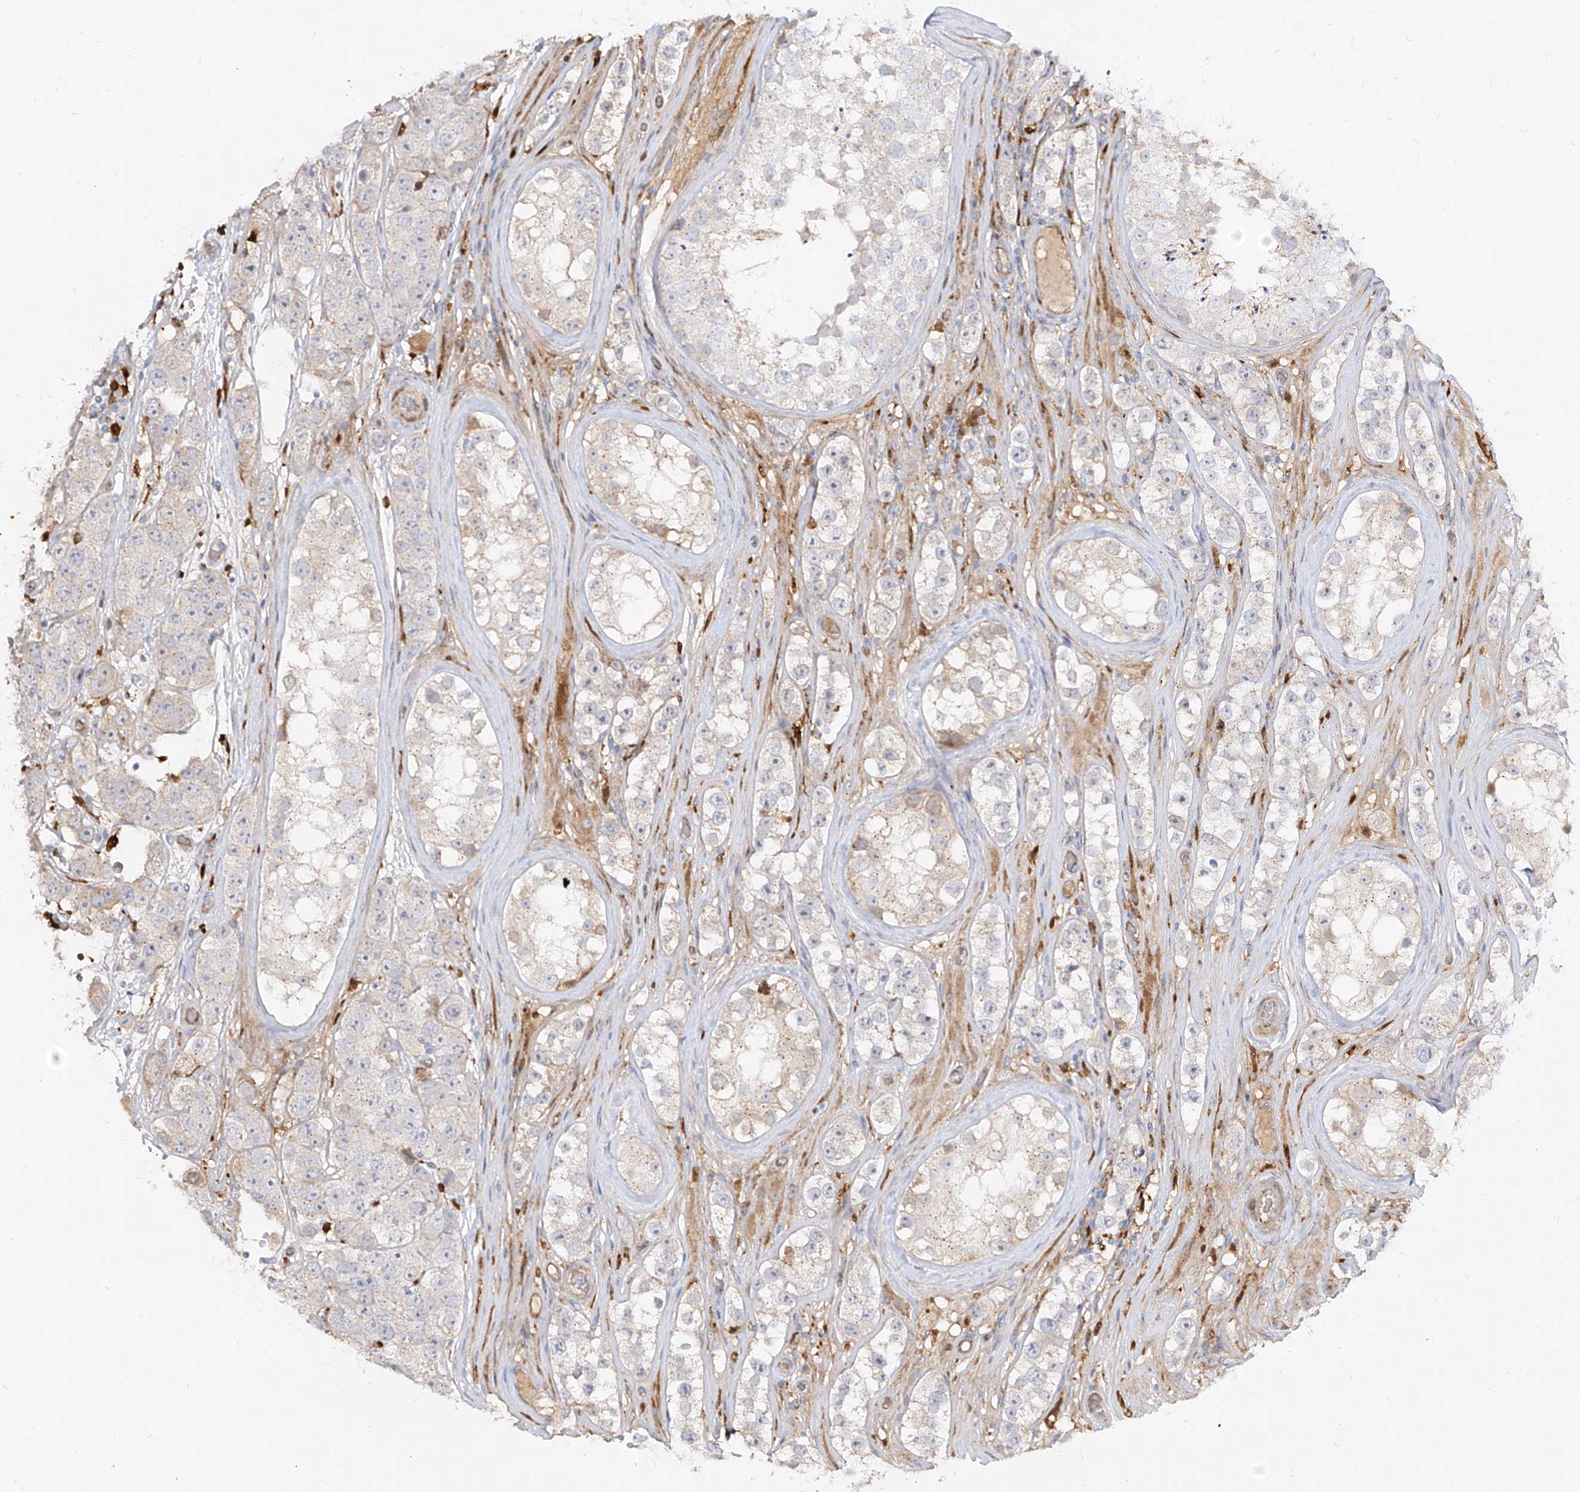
{"staining": {"intensity": "negative", "quantity": "none", "location": "none"}, "tissue": "testis cancer", "cell_type": "Tumor cells", "image_type": "cancer", "snomed": [{"axis": "morphology", "description": "Seminoma, NOS"}, {"axis": "topography", "description": "Testis"}], "caption": "Immunohistochemical staining of testis cancer (seminoma) shows no significant positivity in tumor cells.", "gene": "KYNU", "patient": {"sex": "male", "age": 28}}